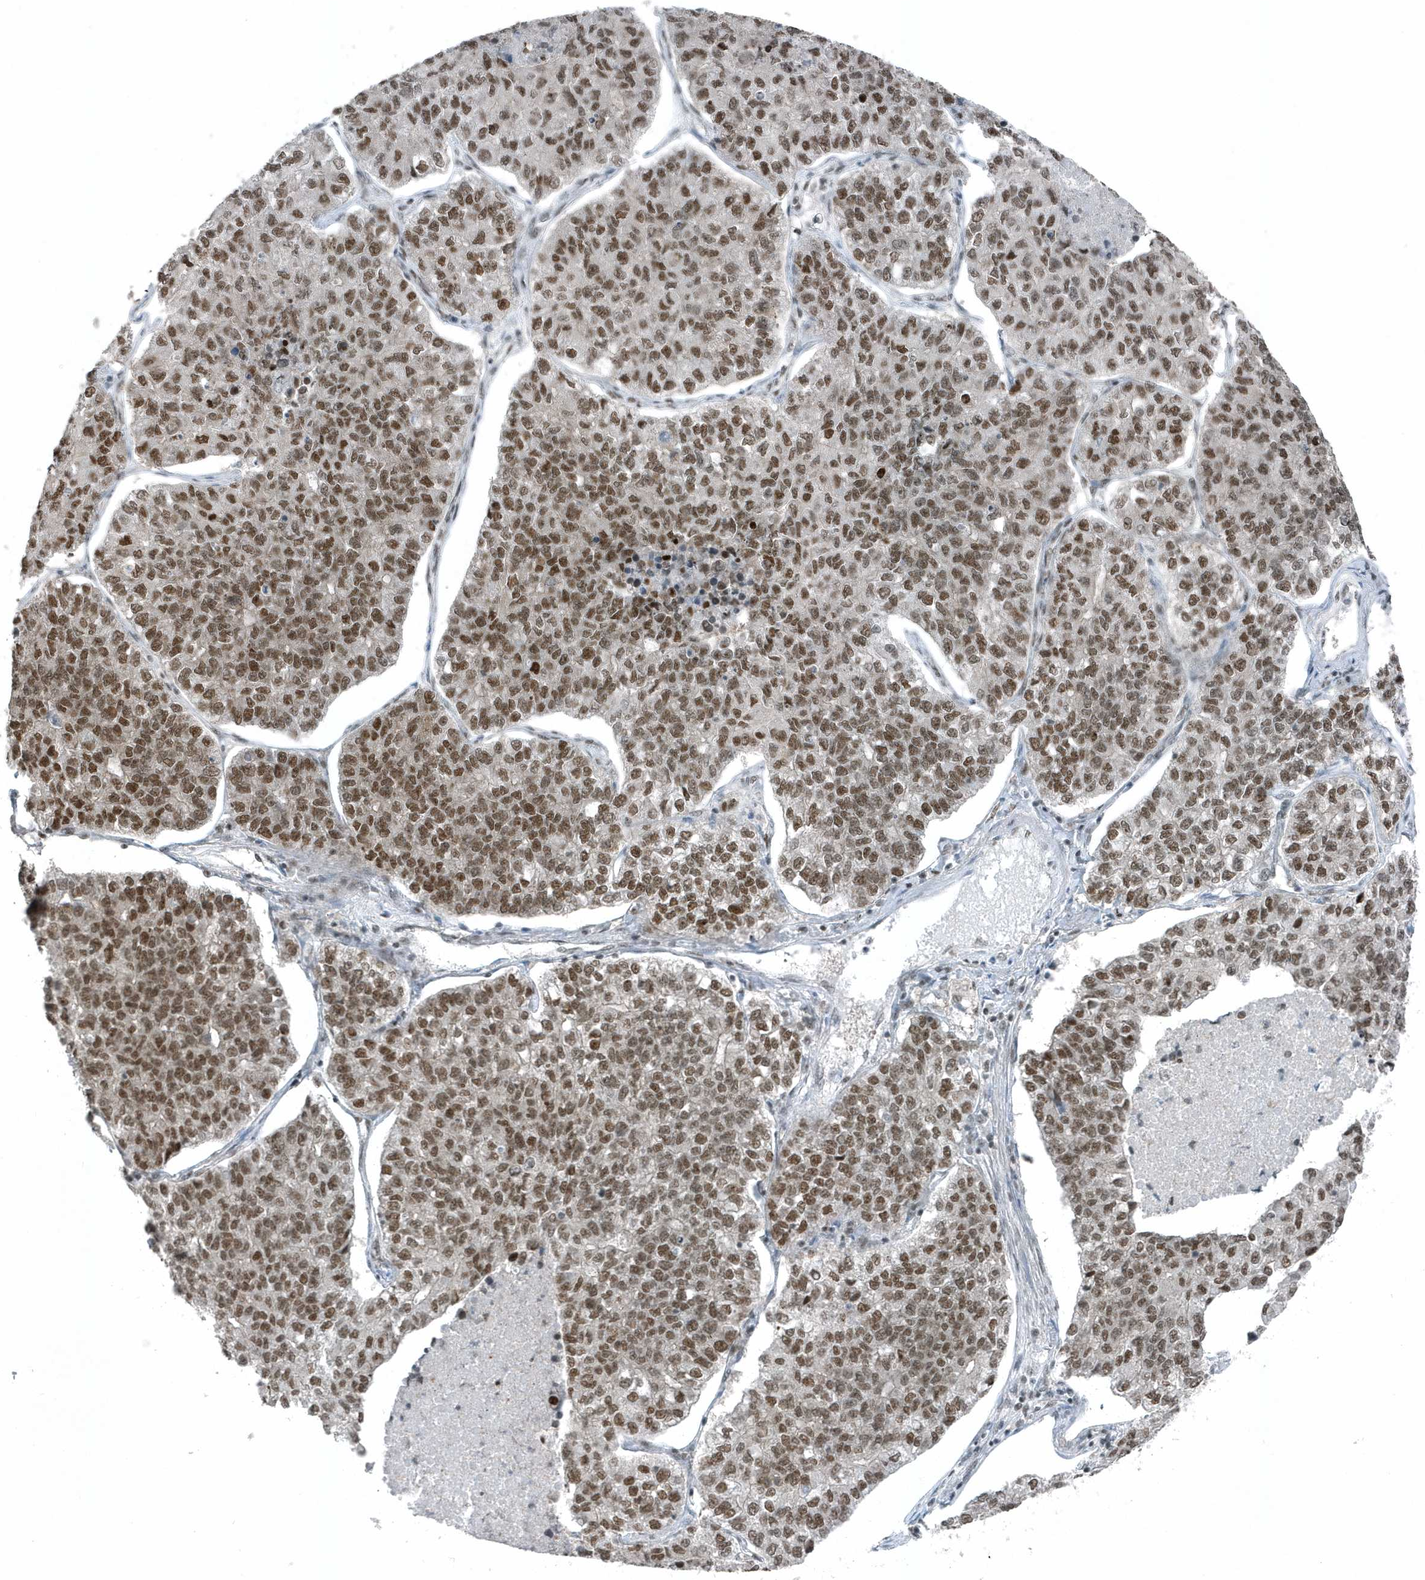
{"staining": {"intensity": "moderate", "quantity": ">75%", "location": "nuclear"}, "tissue": "lung cancer", "cell_type": "Tumor cells", "image_type": "cancer", "snomed": [{"axis": "morphology", "description": "Adenocarcinoma, NOS"}, {"axis": "topography", "description": "Lung"}], "caption": "Tumor cells reveal medium levels of moderate nuclear positivity in about >75% of cells in lung cancer (adenocarcinoma).", "gene": "YTHDC1", "patient": {"sex": "male", "age": 49}}